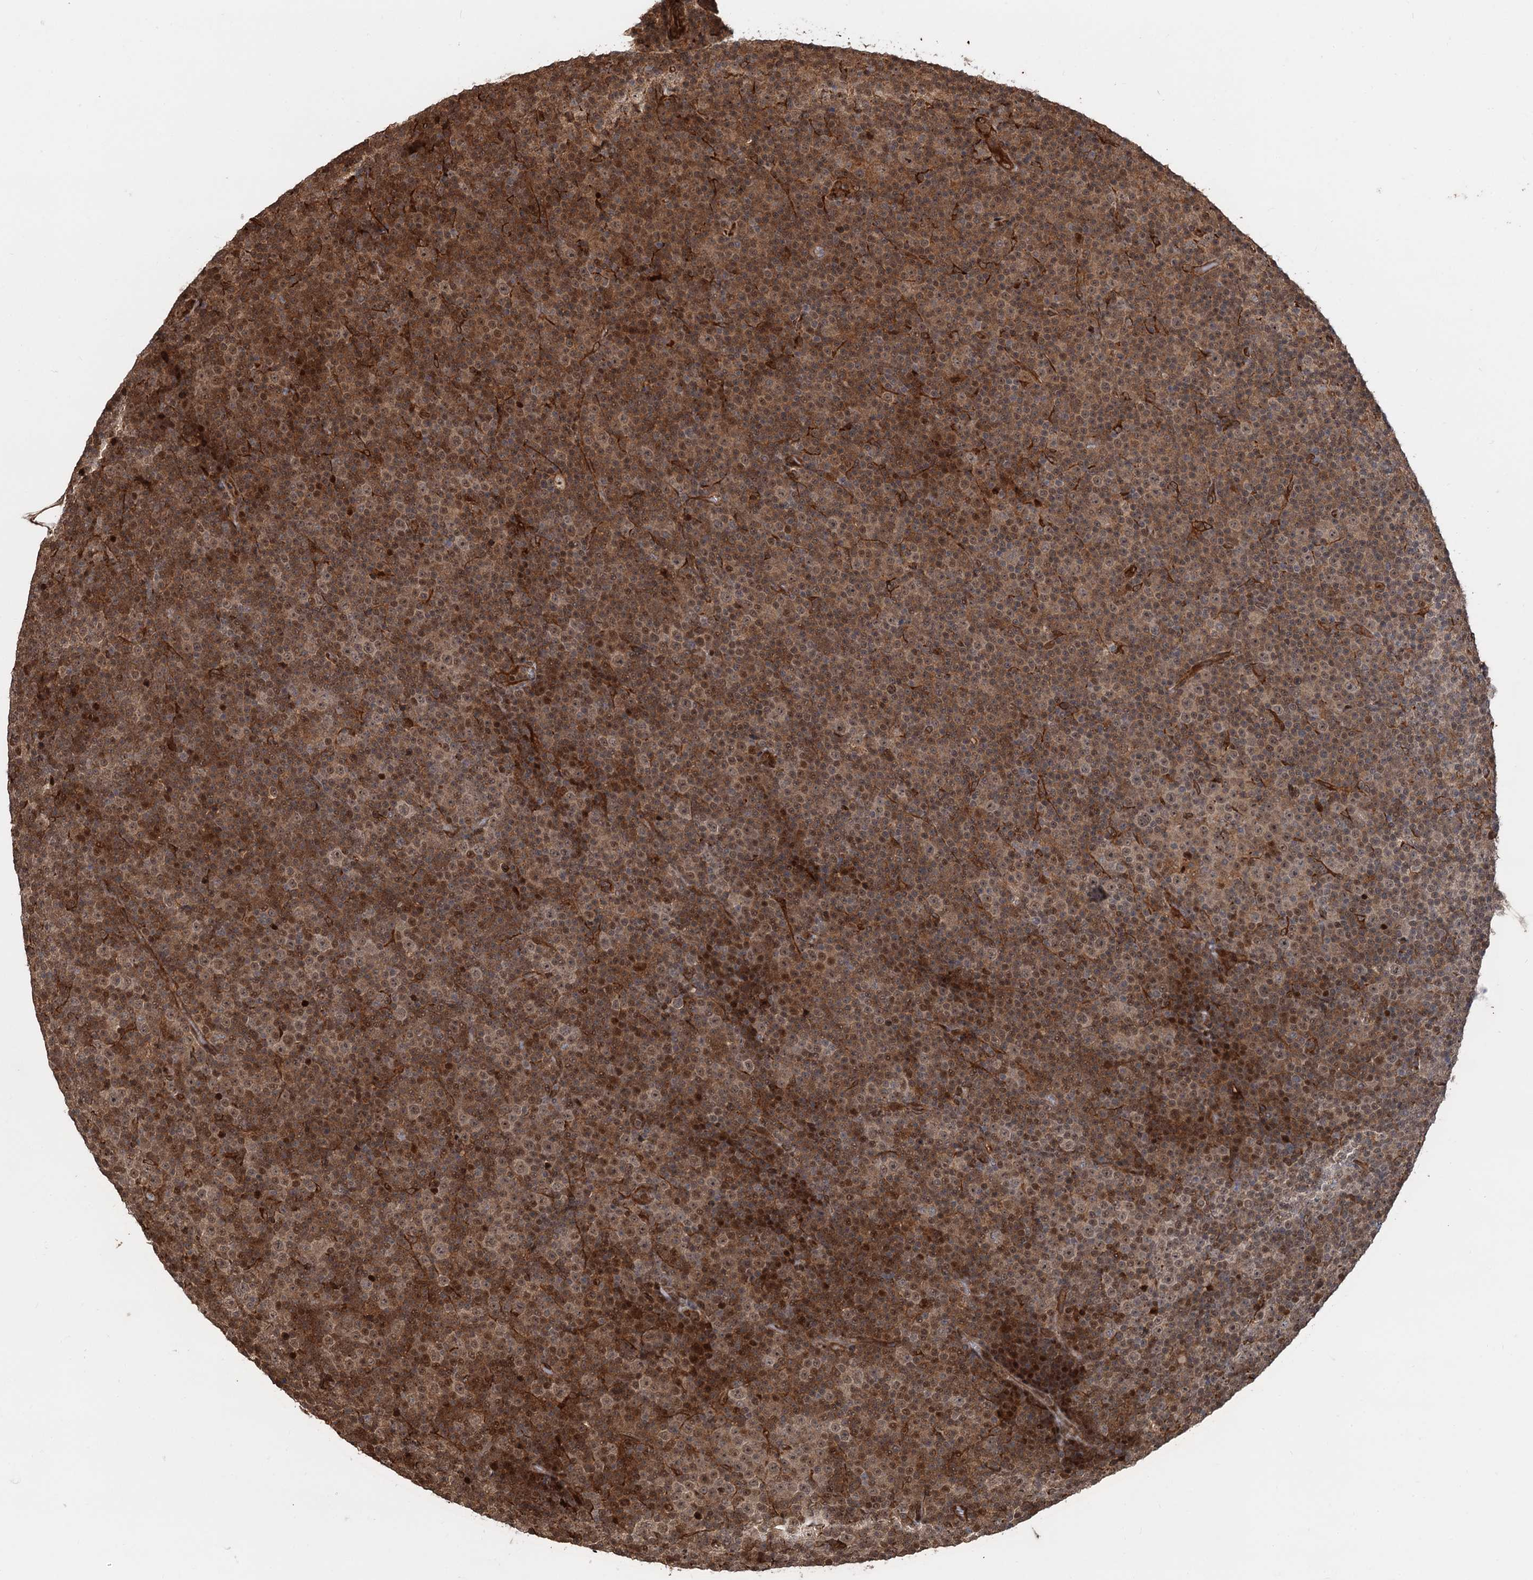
{"staining": {"intensity": "moderate", "quantity": ">75%", "location": "cytoplasmic/membranous,nuclear"}, "tissue": "lymphoma", "cell_type": "Tumor cells", "image_type": "cancer", "snomed": [{"axis": "morphology", "description": "Malignant lymphoma, non-Hodgkin's type, Low grade"}, {"axis": "topography", "description": "Lymph node"}], "caption": "A high-resolution photomicrograph shows immunohistochemistry staining of lymphoma, which displays moderate cytoplasmic/membranous and nuclear staining in about >75% of tumor cells.", "gene": "SNRNP25", "patient": {"sex": "female", "age": 67}}